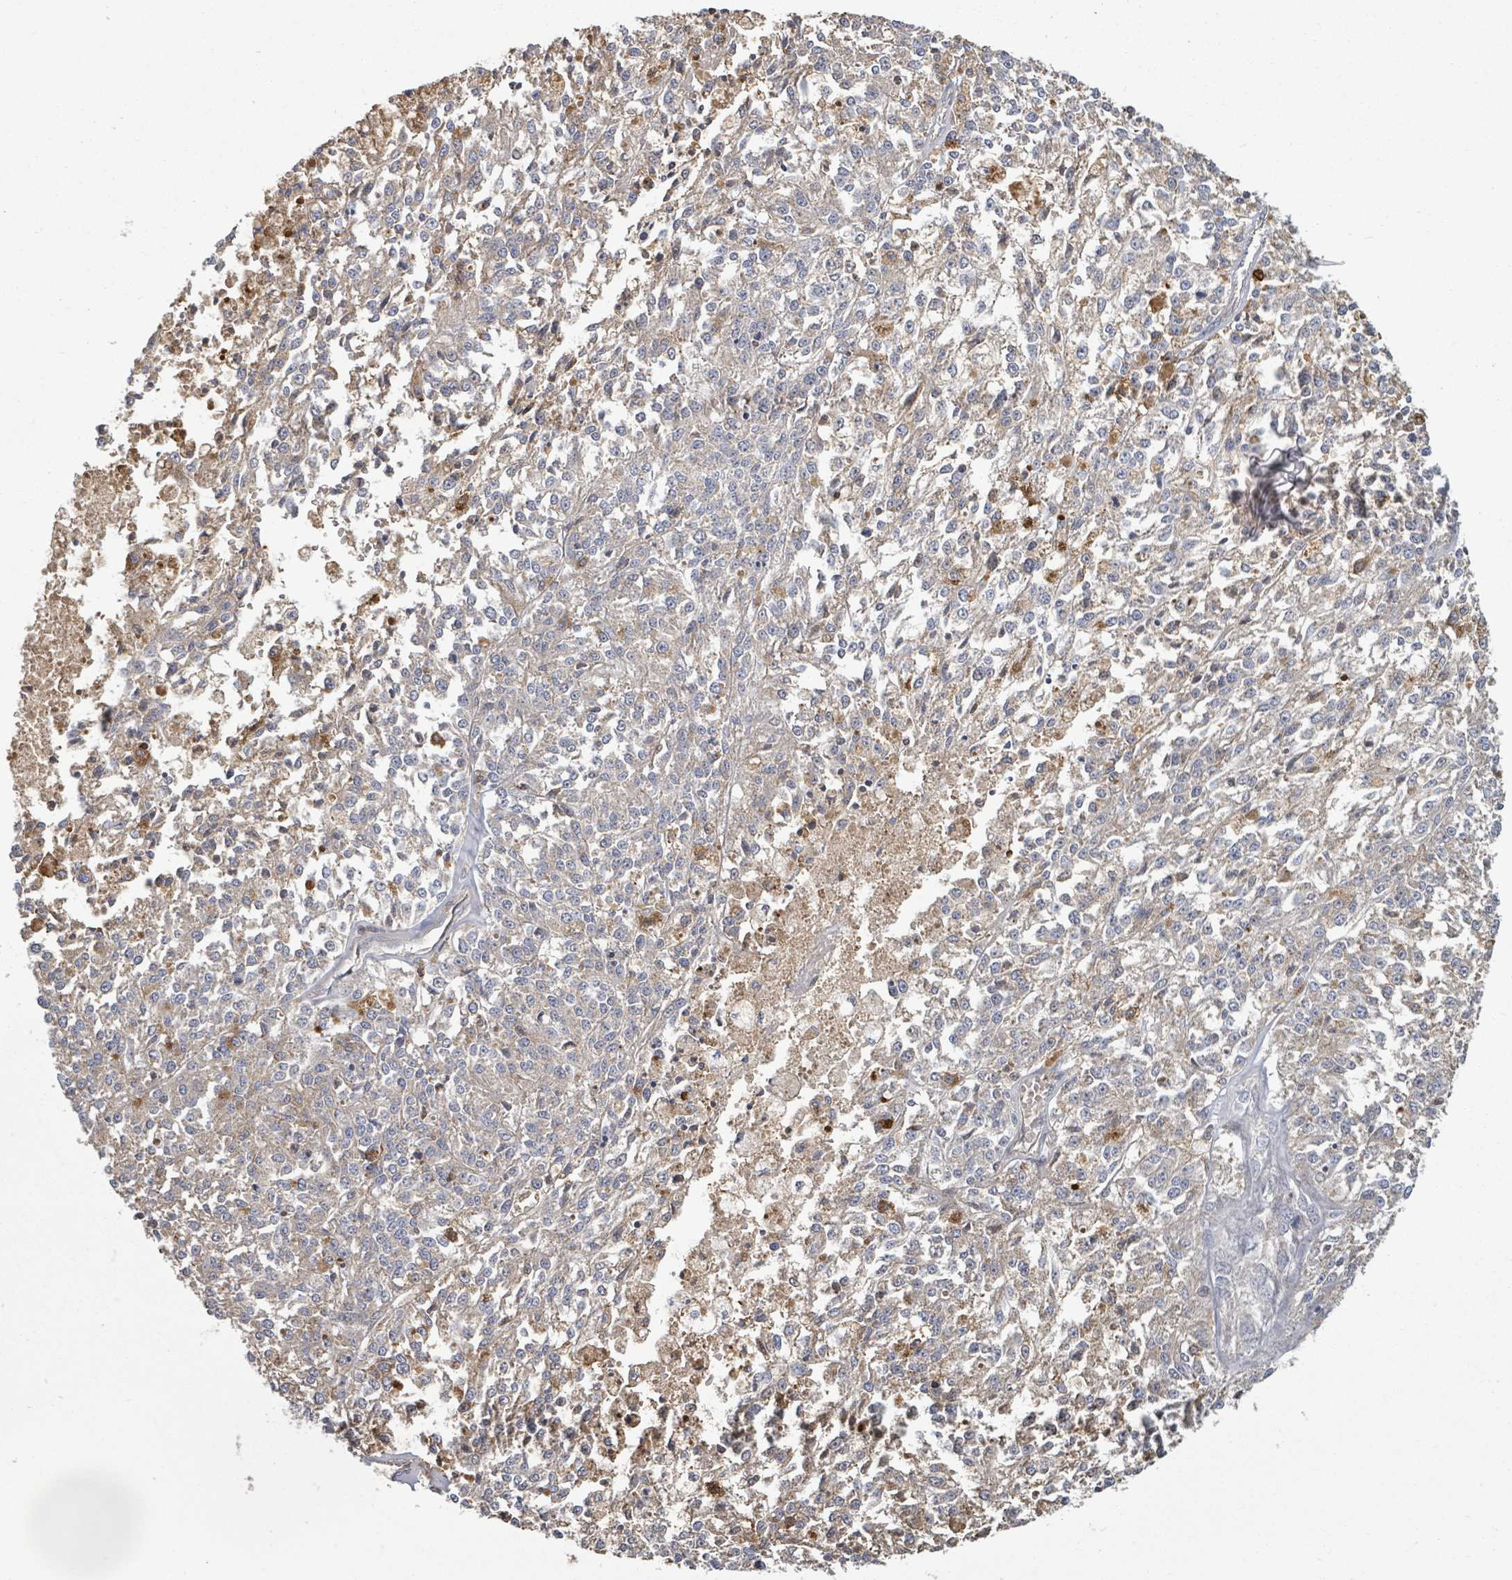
{"staining": {"intensity": "negative", "quantity": "none", "location": "none"}, "tissue": "melanoma", "cell_type": "Tumor cells", "image_type": "cancer", "snomed": [{"axis": "morphology", "description": "Malignant melanoma, NOS"}, {"axis": "topography", "description": "Skin"}], "caption": "Tumor cells are negative for protein expression in human malignant melanoma. (Brightfield microscopy of DAB immunohistochemistry at high magnification).", "gene": "GABBR1", "patient": {"sex": "female", "age": 64}}